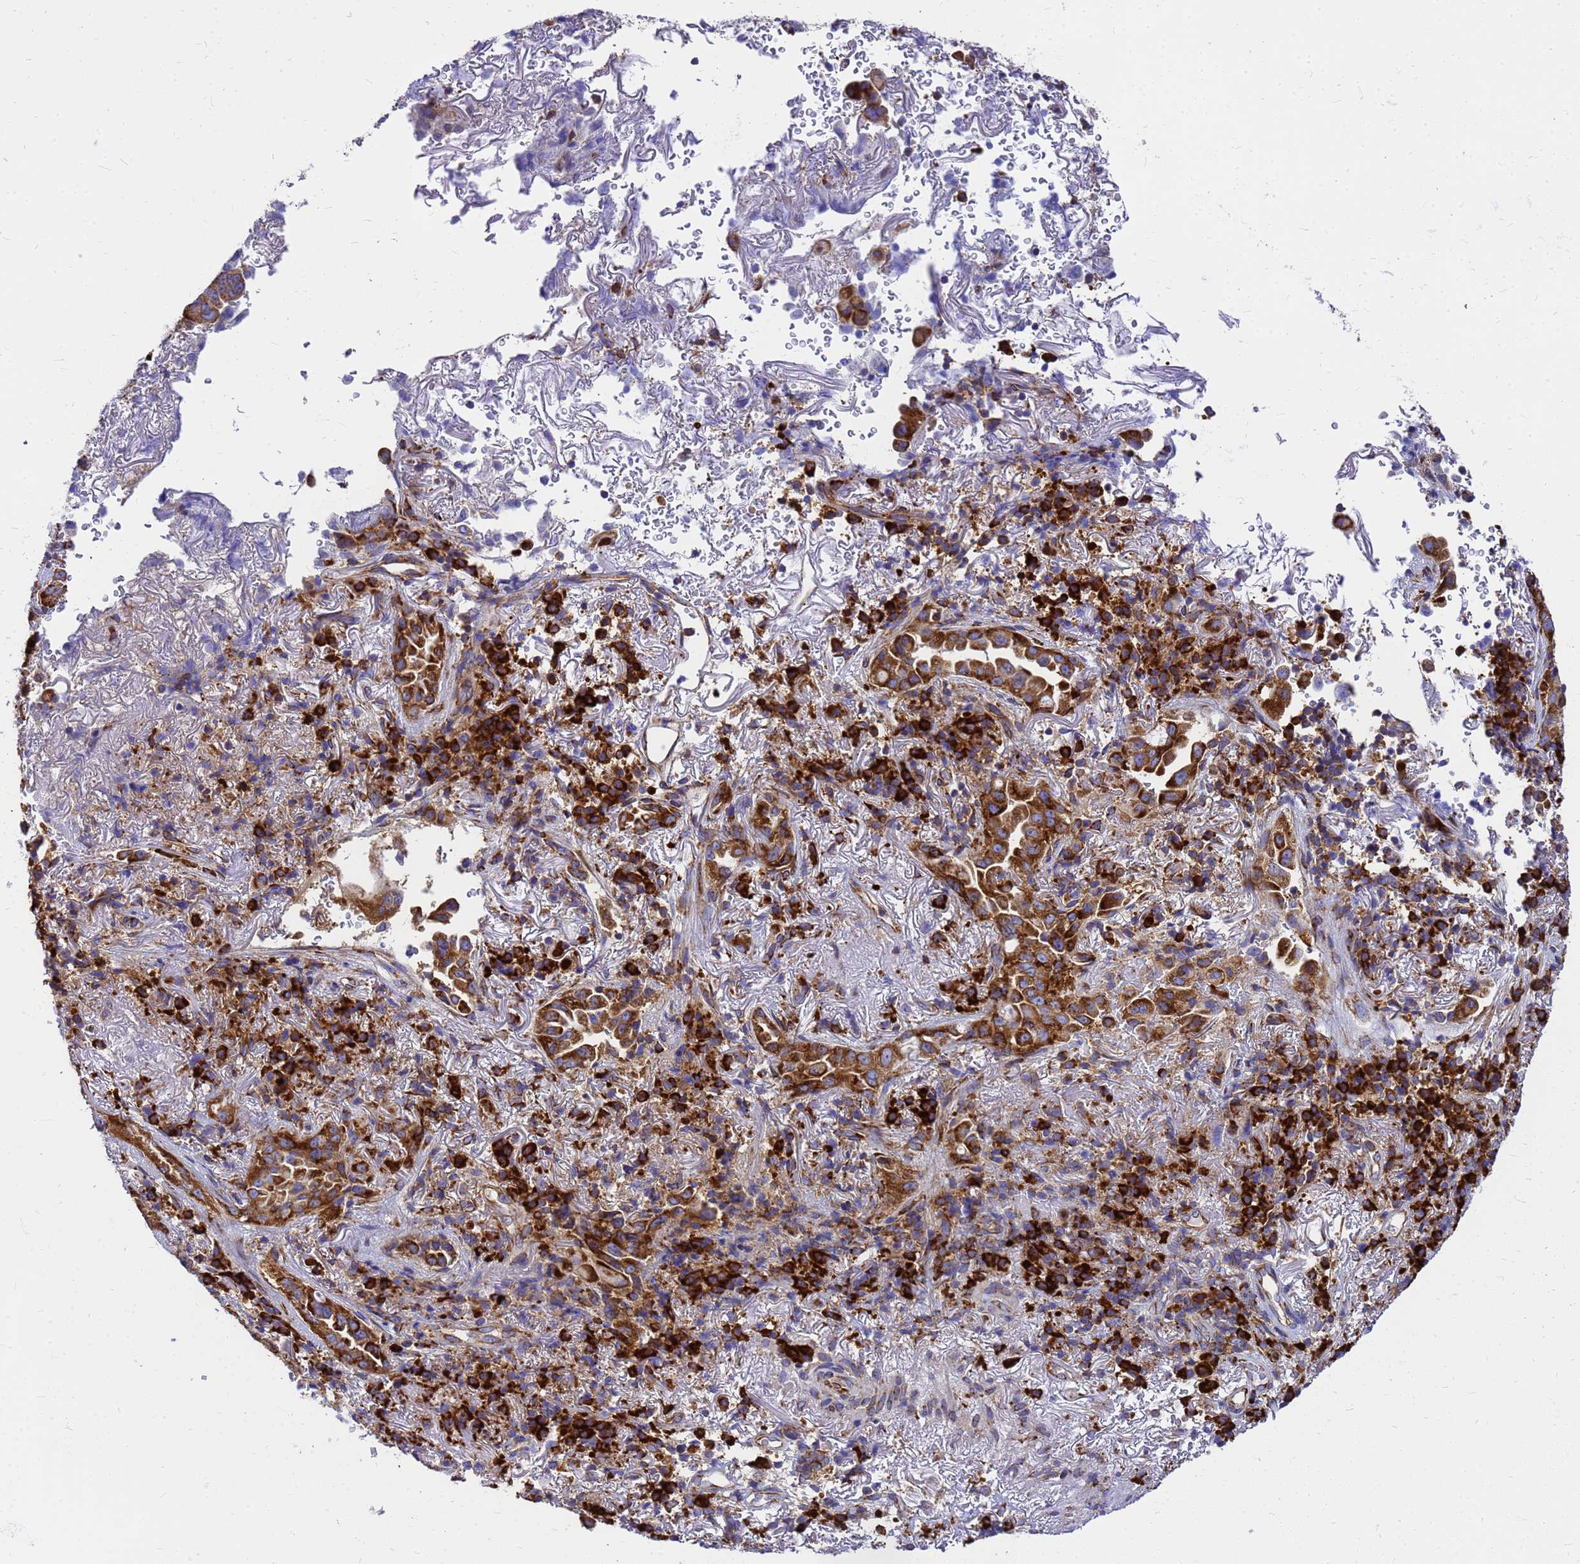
{"staining": {"intensity": "strong", "quantity": ">75%", "location": "cytoplasmic/membranous"}, "tissue": "lung cancer", "cell_type": "Tumor cells", "image_type": "cancer", "snomed": [{"axis": "morphology", "description": "Adenocarcinoma, NOS"}, {"axis": "topography", "description": "Lung"}], "caption": "Lung cancer (adenocarcinoma) stained for a protein reveals strong cytoplasmic/membranous positivity in tumor cells. (Stains: DAB (3,3'-diaminobenzidine) in brown, nuclei in blue, Microscopy: brightfield microscopy at high magnification).", "gene": "EEF1D", "patient": {"sex": "female", "age": 69}}